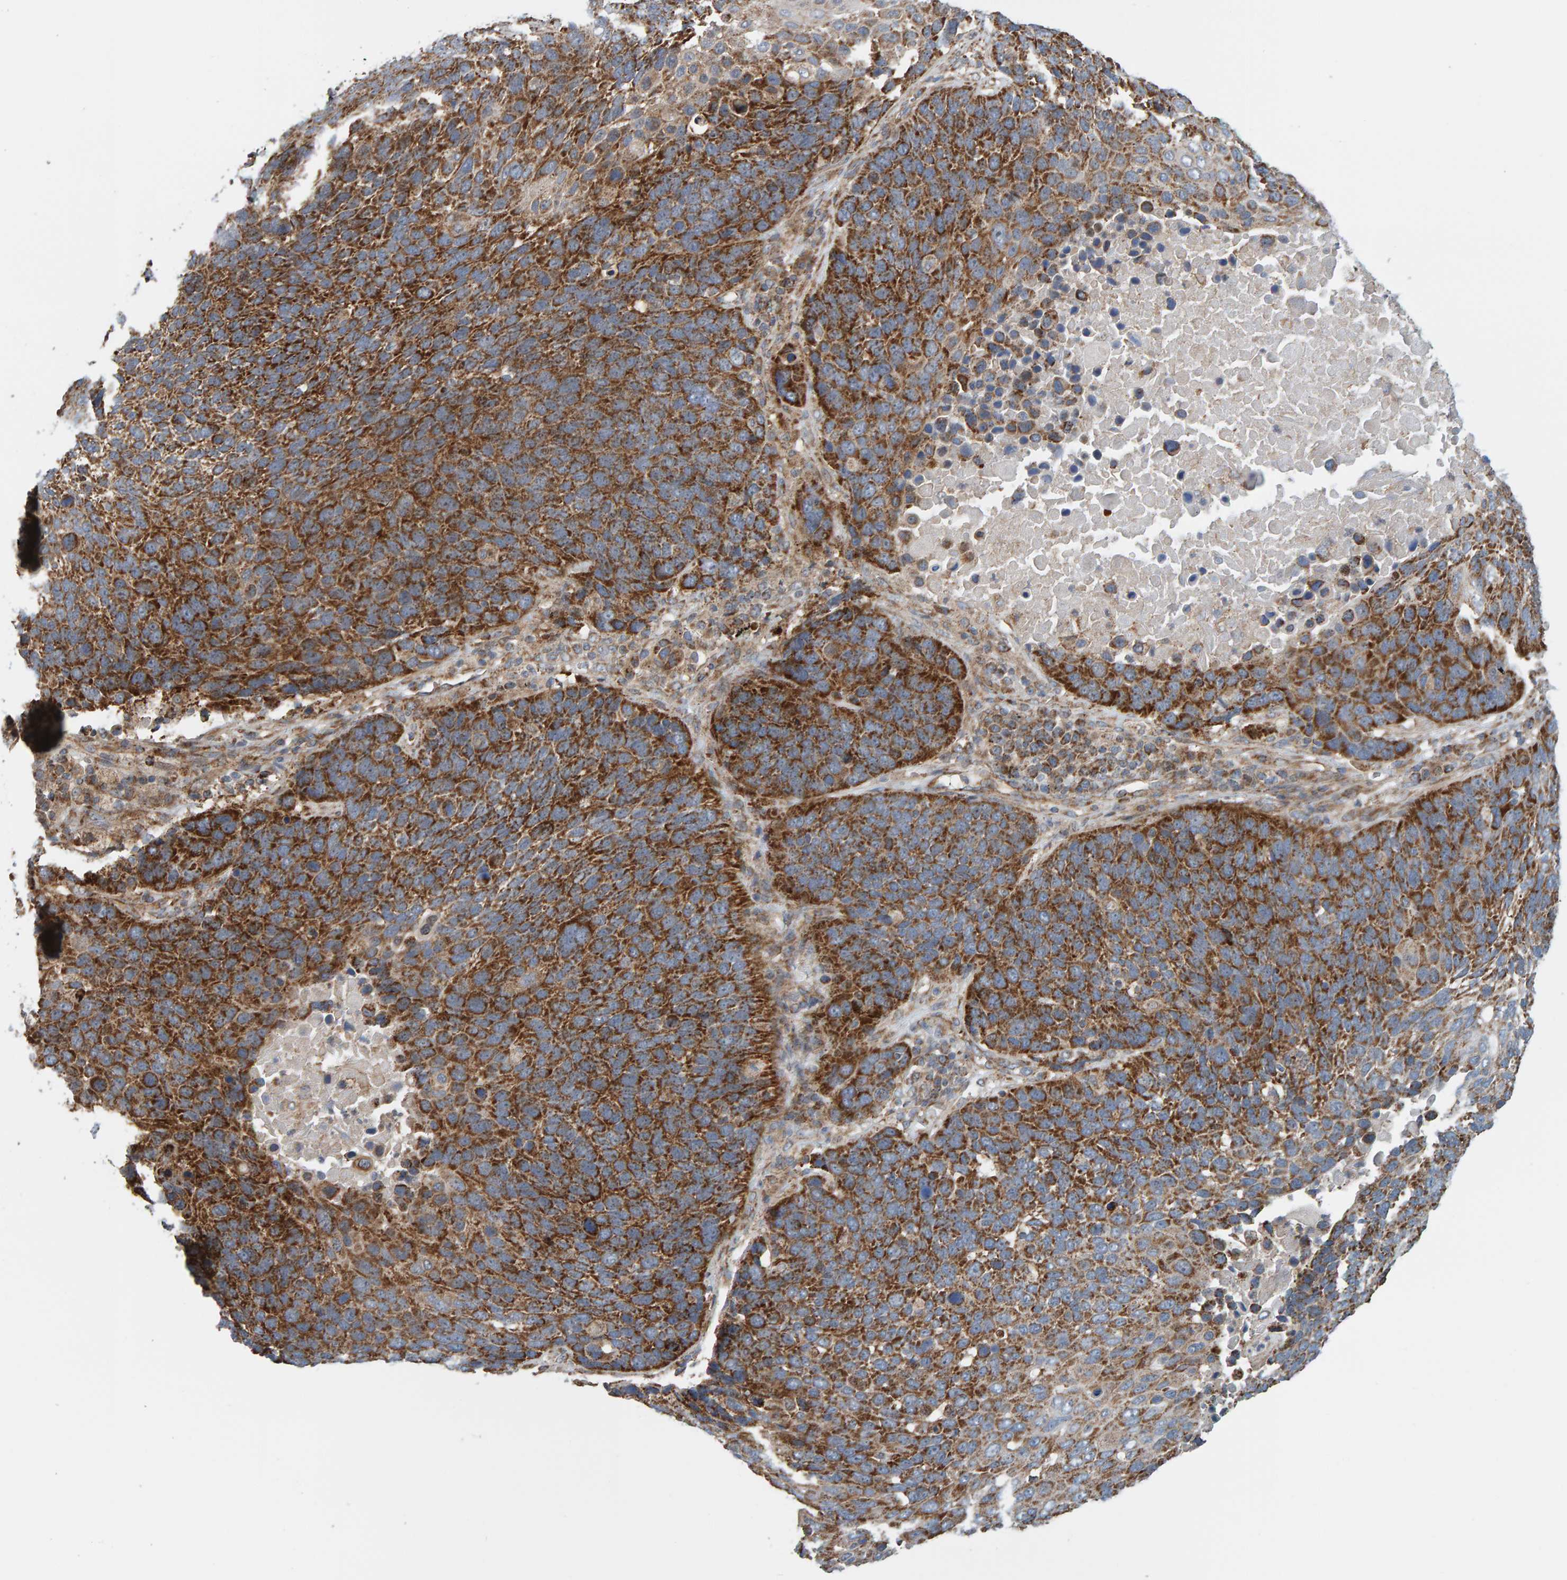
{"staining": {"intensity": "strong", "quantity": ">75%", "location": "cytoplasmic/membranous"}, "tissue": "lung cancer", "cell_type": "Tumor cells", "image_type": "cancer", "snomed": [{"axis": "morphology", "description": "Squamous cell carcinoma, NOS"}, {"axis": "topography", "description": "Lung"}], "caption": "An immunohistochemistry (IHC) photomicrograph of neoplastic tissue is shown. Protein staining in brown labels strong cytoplasmic/membranous positivity in lung squamous cell carcinoma within tumor cells. (DAB IHC, brown staining for protein, blue staining for nuclei).", "gene": "MRPL45", "patient": {"sex": "male", "age": 66}}